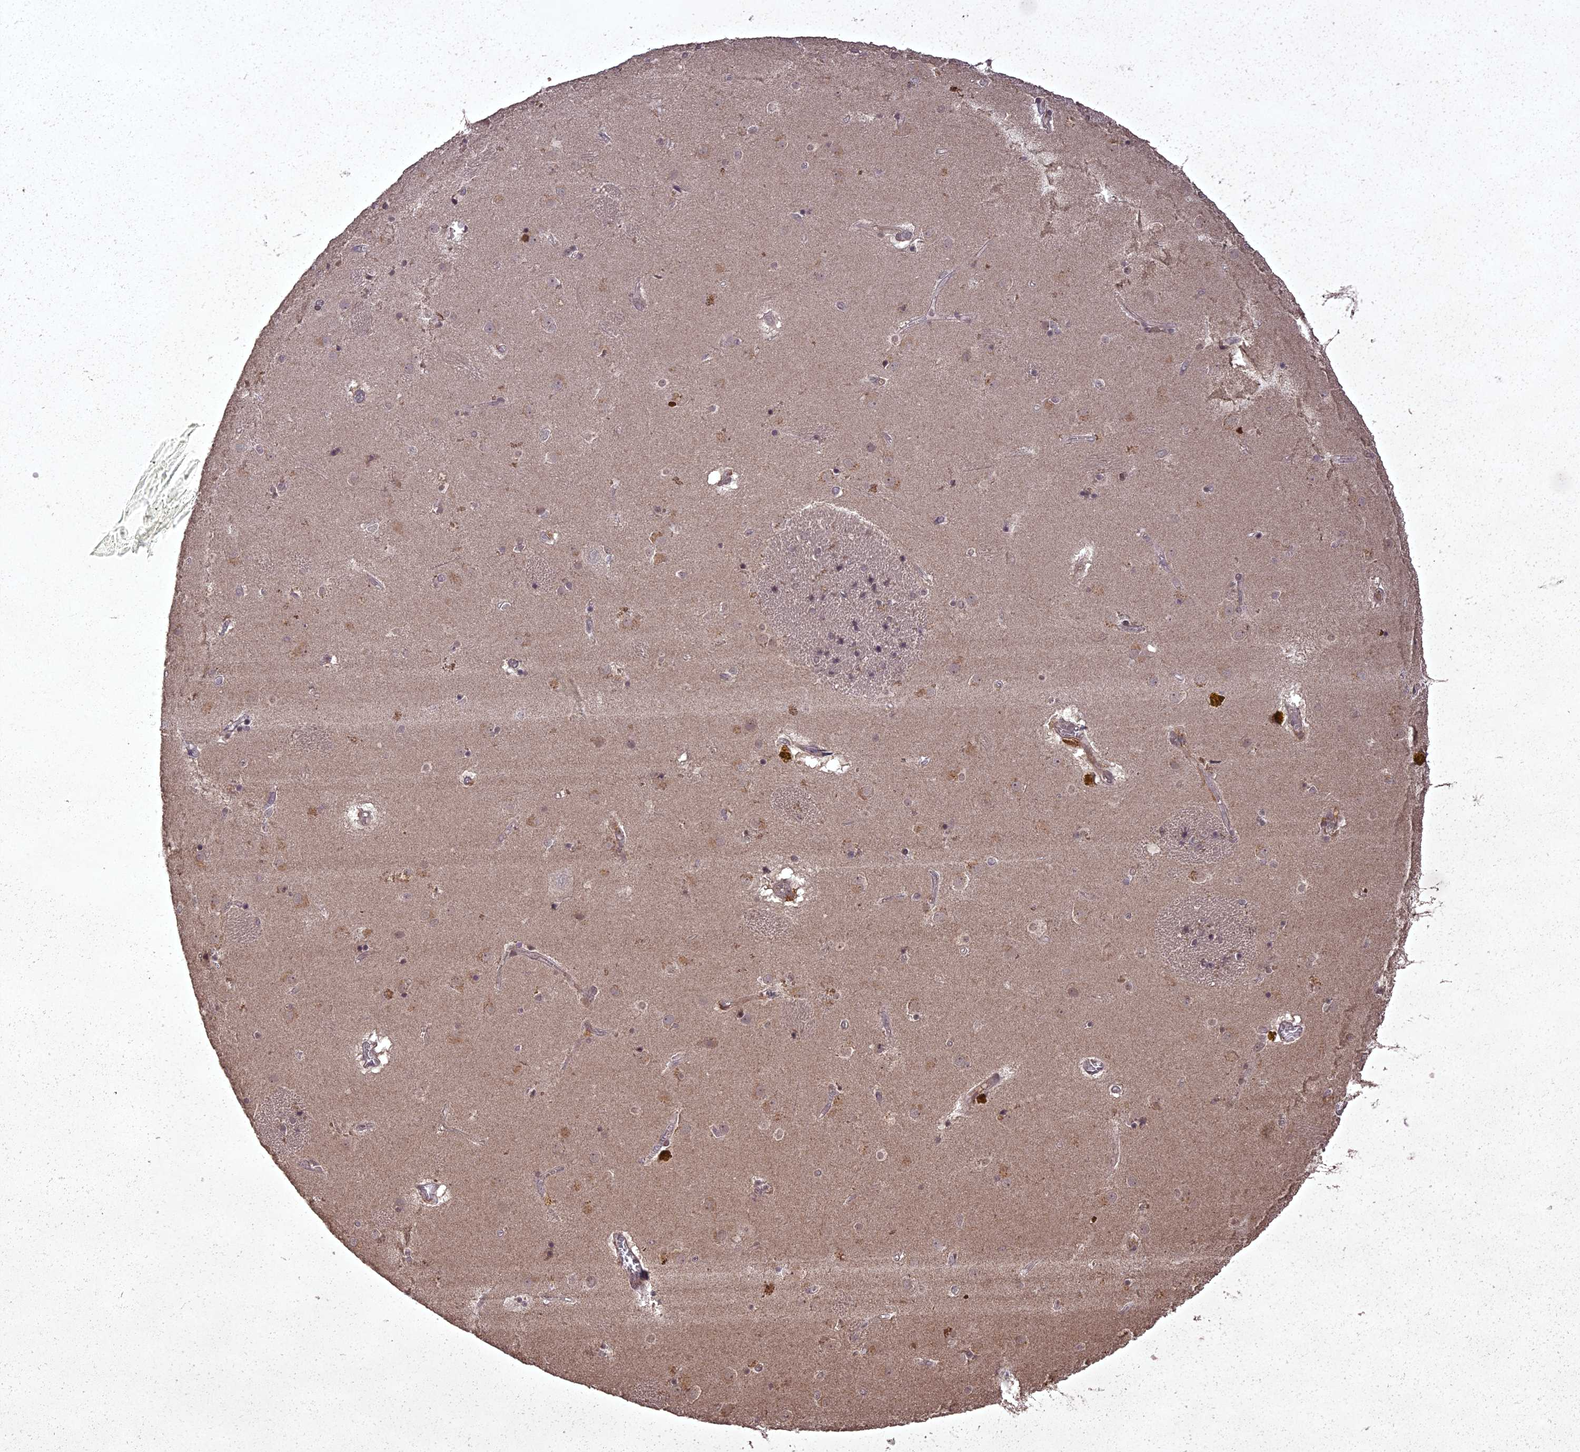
{"staining": {"intensity": "negative", "quantity": "none", "location": "none"}, "tissue": "caudate", "cell_type": "Glial cells", "image_type": "normal", "snomed": [{"axis": "morphology", "description": "Normal tissue, NOS"}, {"axis": "topography", "description": "Lateral ventricle wall"}], "caption": "Glial cells are negative for brown protein staining in unremarkable caudate. The staining is performed using DAB brown chromogen with nuclei counter-stained in using hematoxylin.", "gene": "ING5", "patient": {"sex": "male", "age": 70}}